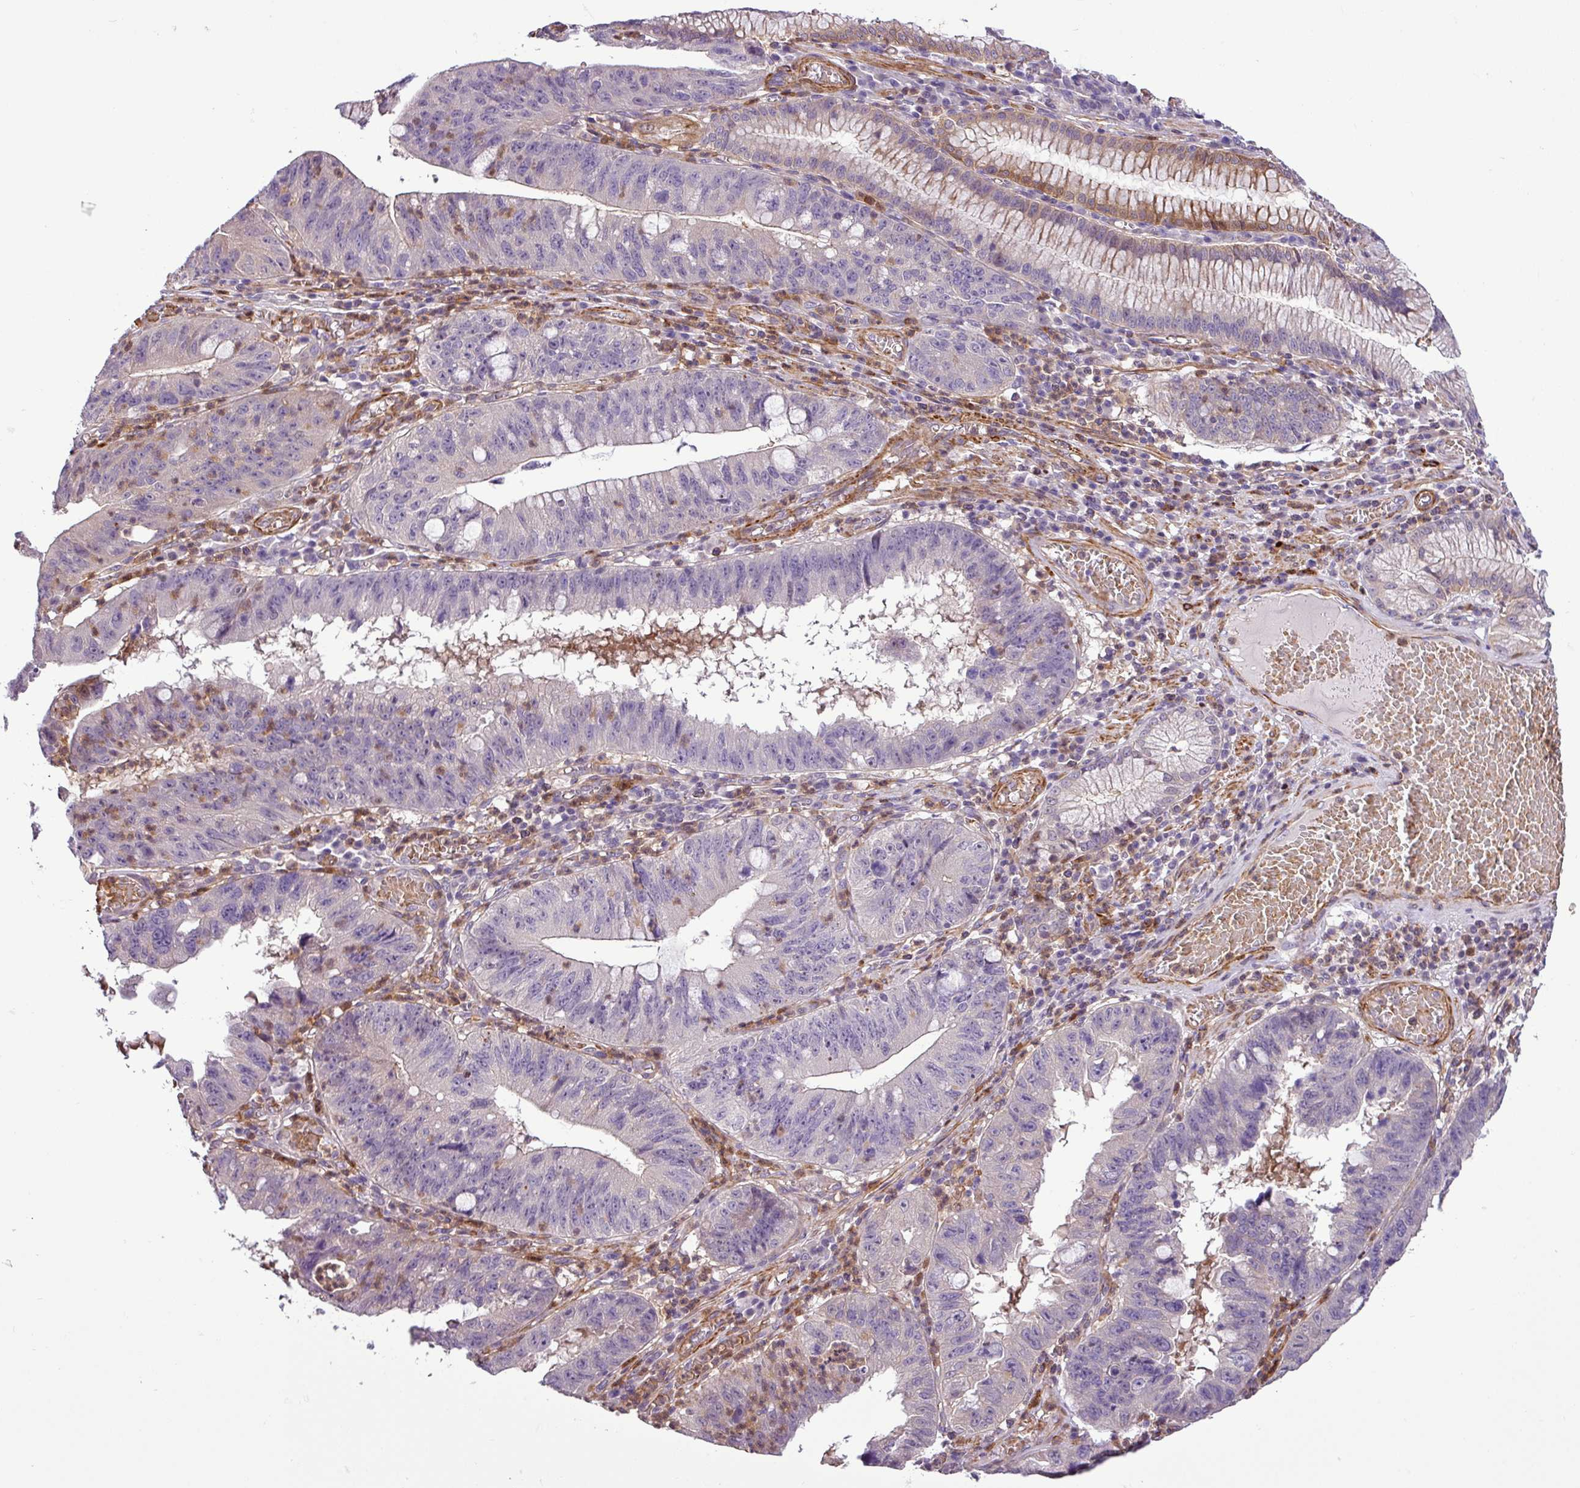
{"staining": {"intensity": "negative", "quantity": "none", "location": "none"}, "tissue": "stomach cancer", "cell_type": "Tumor cells", "image_type": "cancer", "snomed": [{"axis": "morphology", "description": "Adenocarcinoma, NOS"}, {"axis": "topography", "description": "Stomach"}], "caption": "Immunohistochemistry (IHC) of human adenocarcinoma (stomach) shows no expression in tumor cells.", "gene": "NBEAL2", "patient": {"sex": "male", "age": 59}}